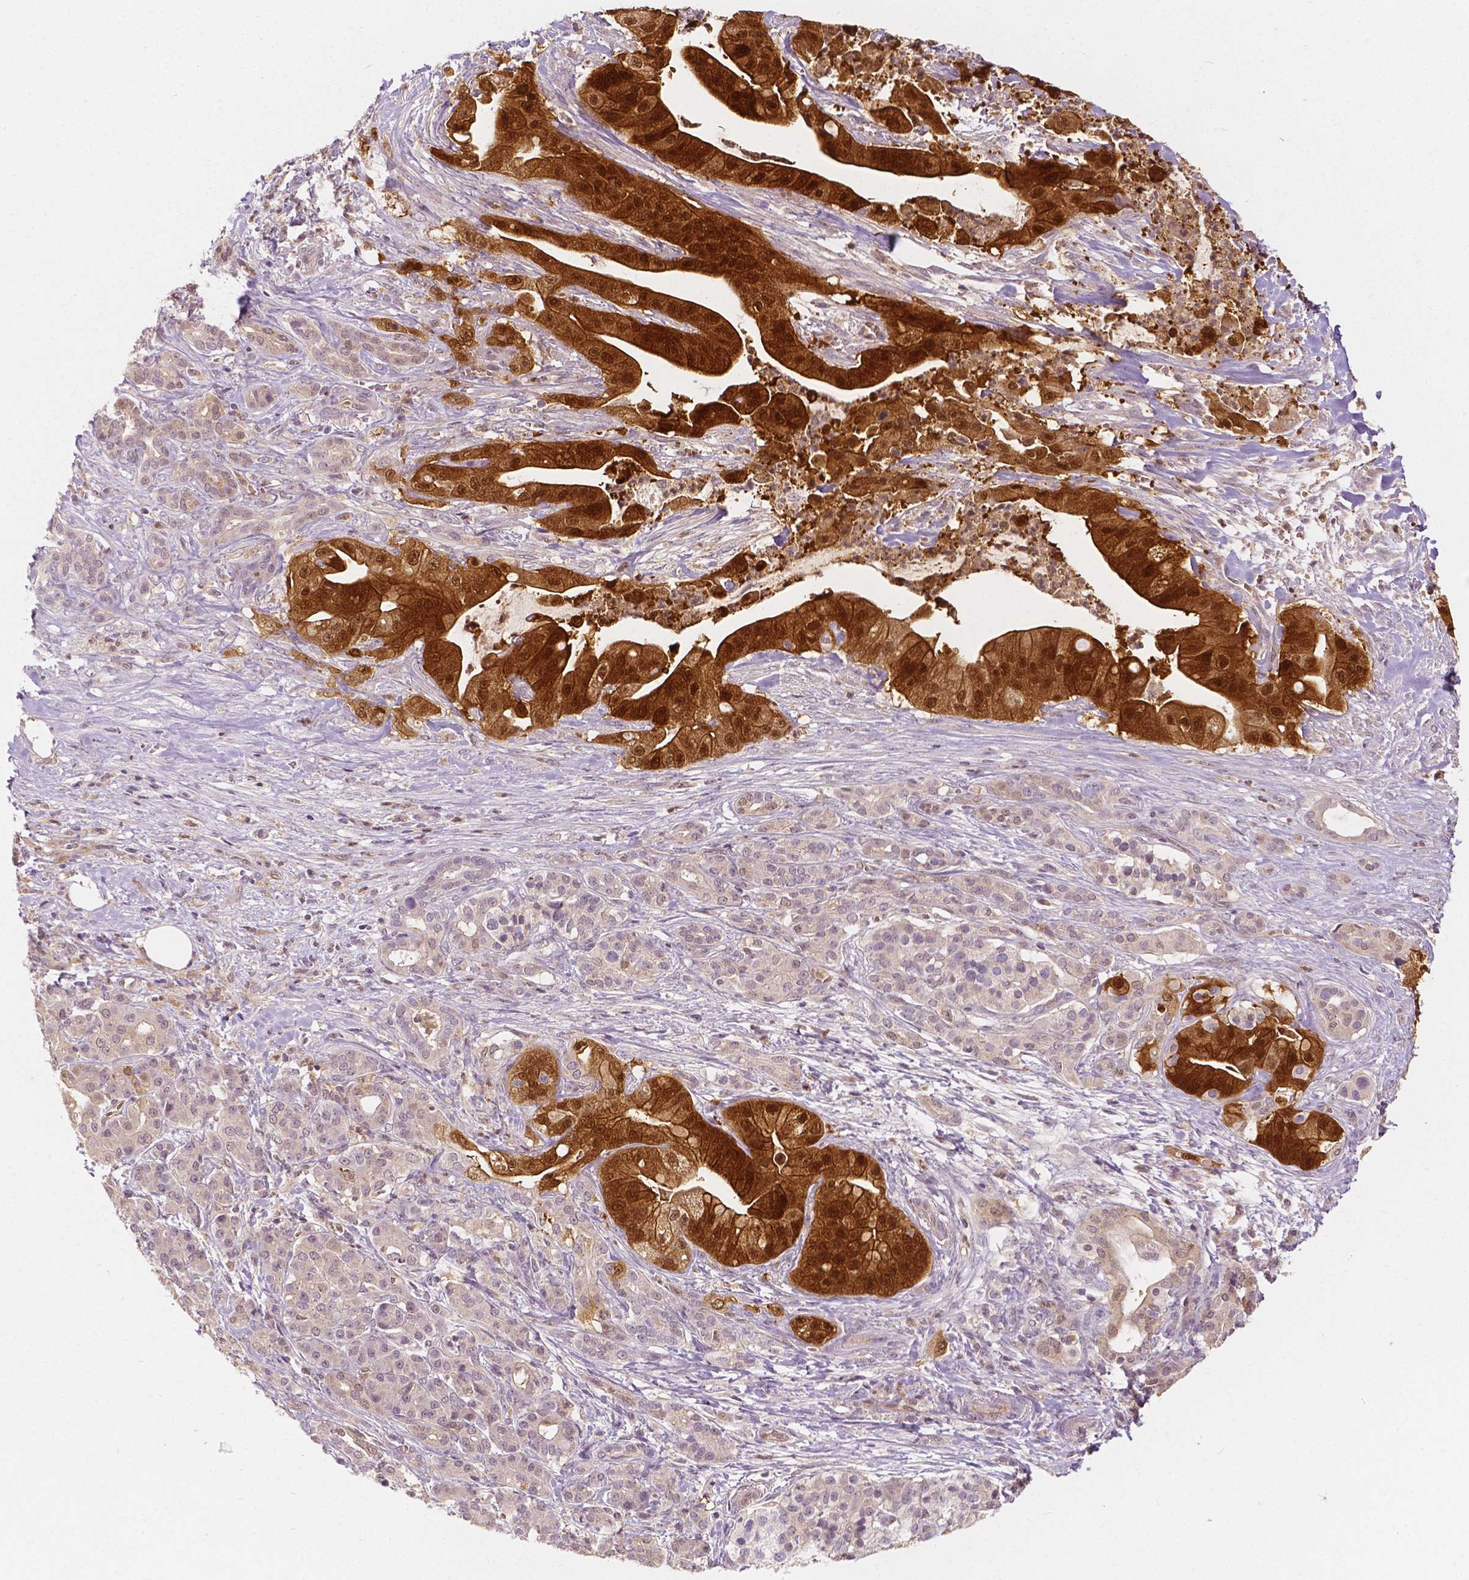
{"staining": {"intensity": "strong", "quantity": "25%-75%", "location": "cytoplasmic/membranous,nuclear"}, "tissue": "pancreatic cancer", "cell_type": "Tumor cells", "image_type": "cancer", "snomed": [{"axis": "morphology", "description": "Normal tissue, NOS"}, {"axis": "morphology", "description": "Inflammation, NOS"}, {"axis": "morphology", "description": "Adenocarcinoma, NOS"}, {"axis": "topography", "description": "Pancreas"}], "caption": "Protein staining reveals strong cytoplasmic/membranous and nuclear staining in approximately 25%-75% of tumor cells in pancreatic adenocarcinoma.", "gene": "NAPRT", "patient": {"sex": "male", "age": 57}}